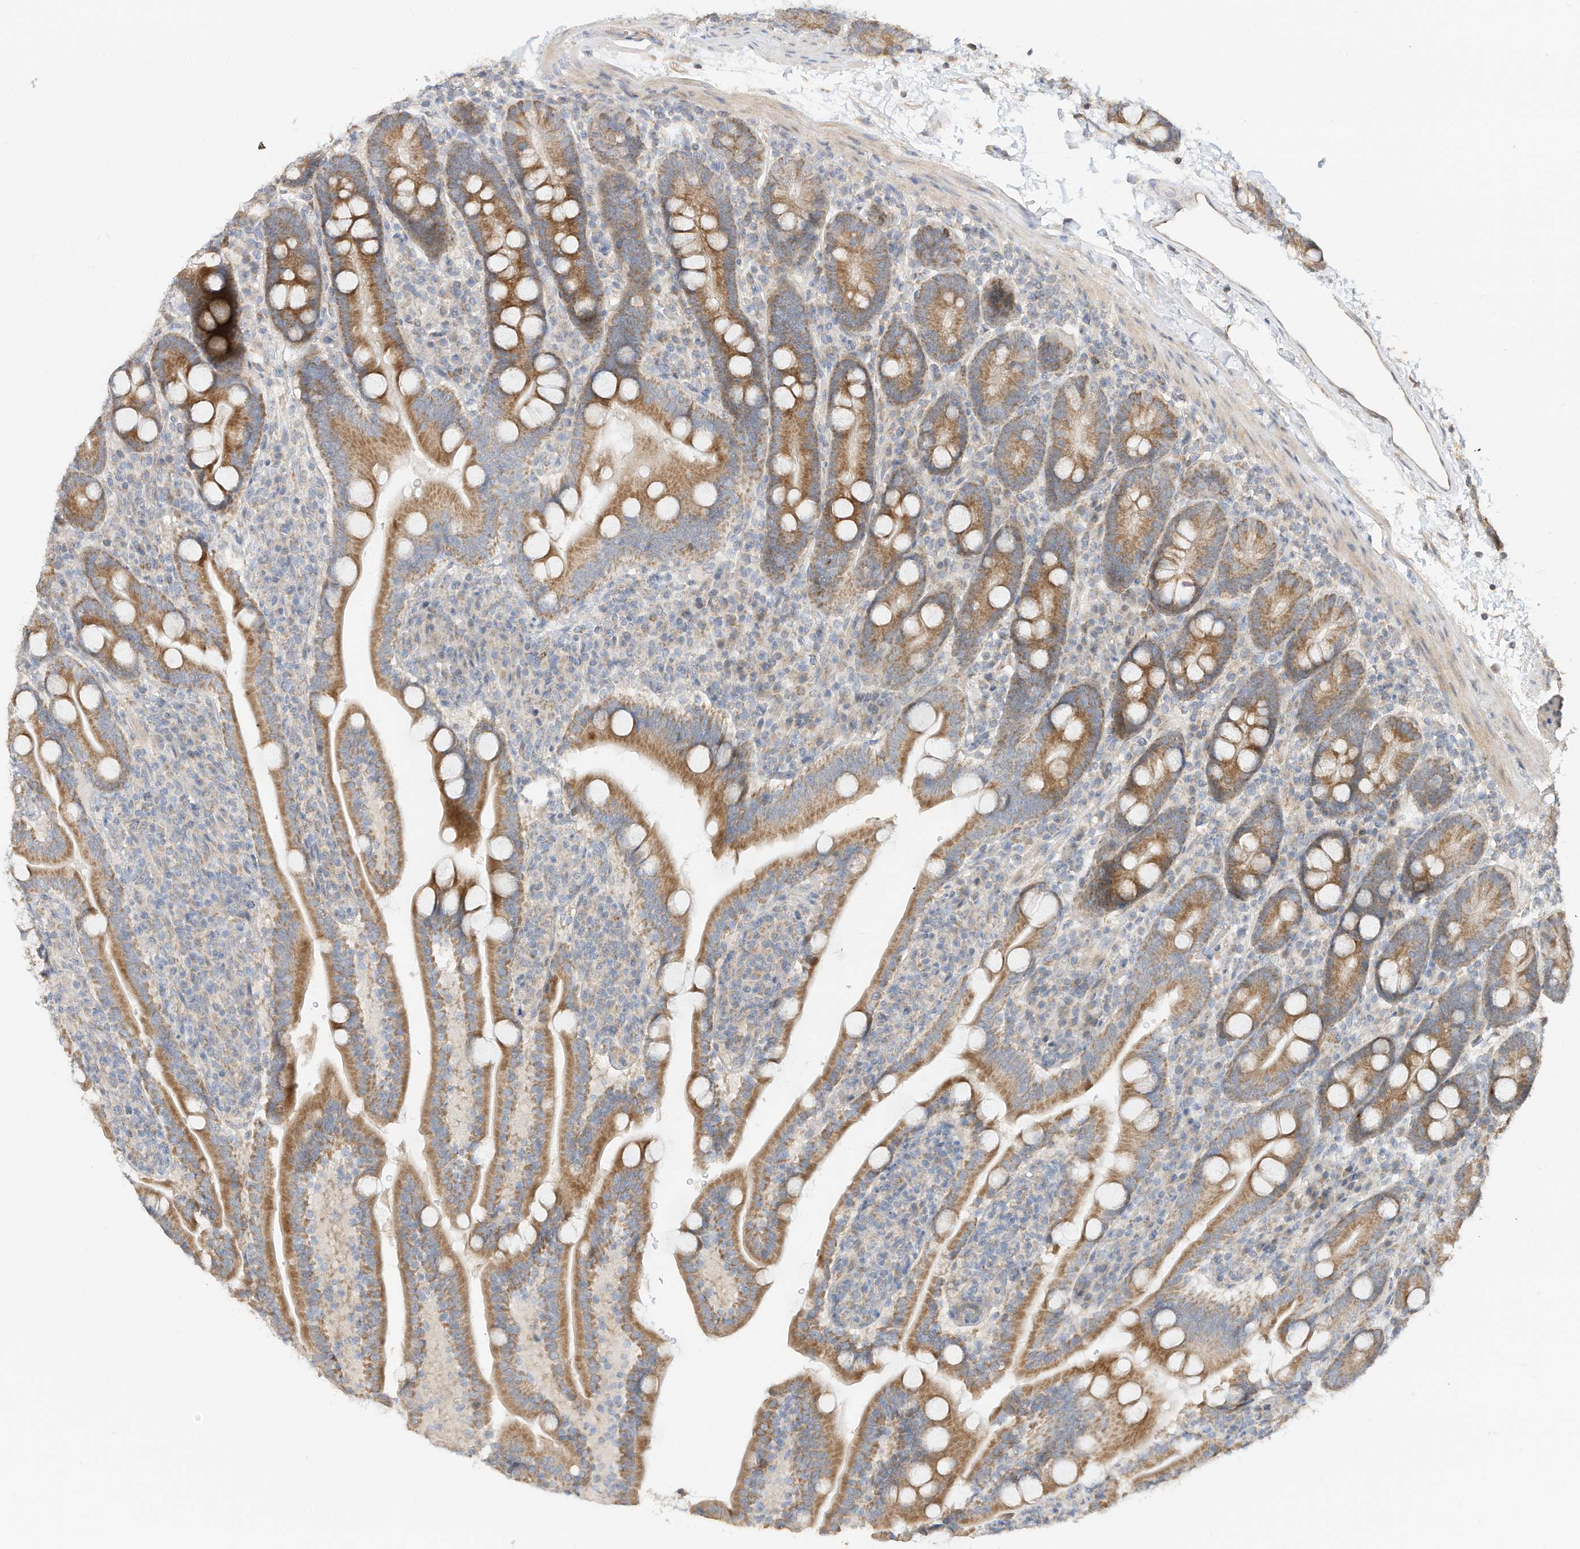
{"staining": {"intensity": "moderate", "quantity": ">75%", "location": "cytoplasmic/membranous"}, "tissue": "duodenum", "cell_type": "Glandular cells", "image_type": "normal", "snomed": [{"axis": "morphology", "description": "Normal tissue, NOS"}, {"axis": "topography", "description": "Duodenum"}], "caption": "Immunohistochemical staining of normal human duodenum demonstrates medium levels of moderate cytoplasmic/membranous expression in about >75% of glandular cells.", "gene": "CAGE1", "patient": {"sex": "male", "age": 35}}